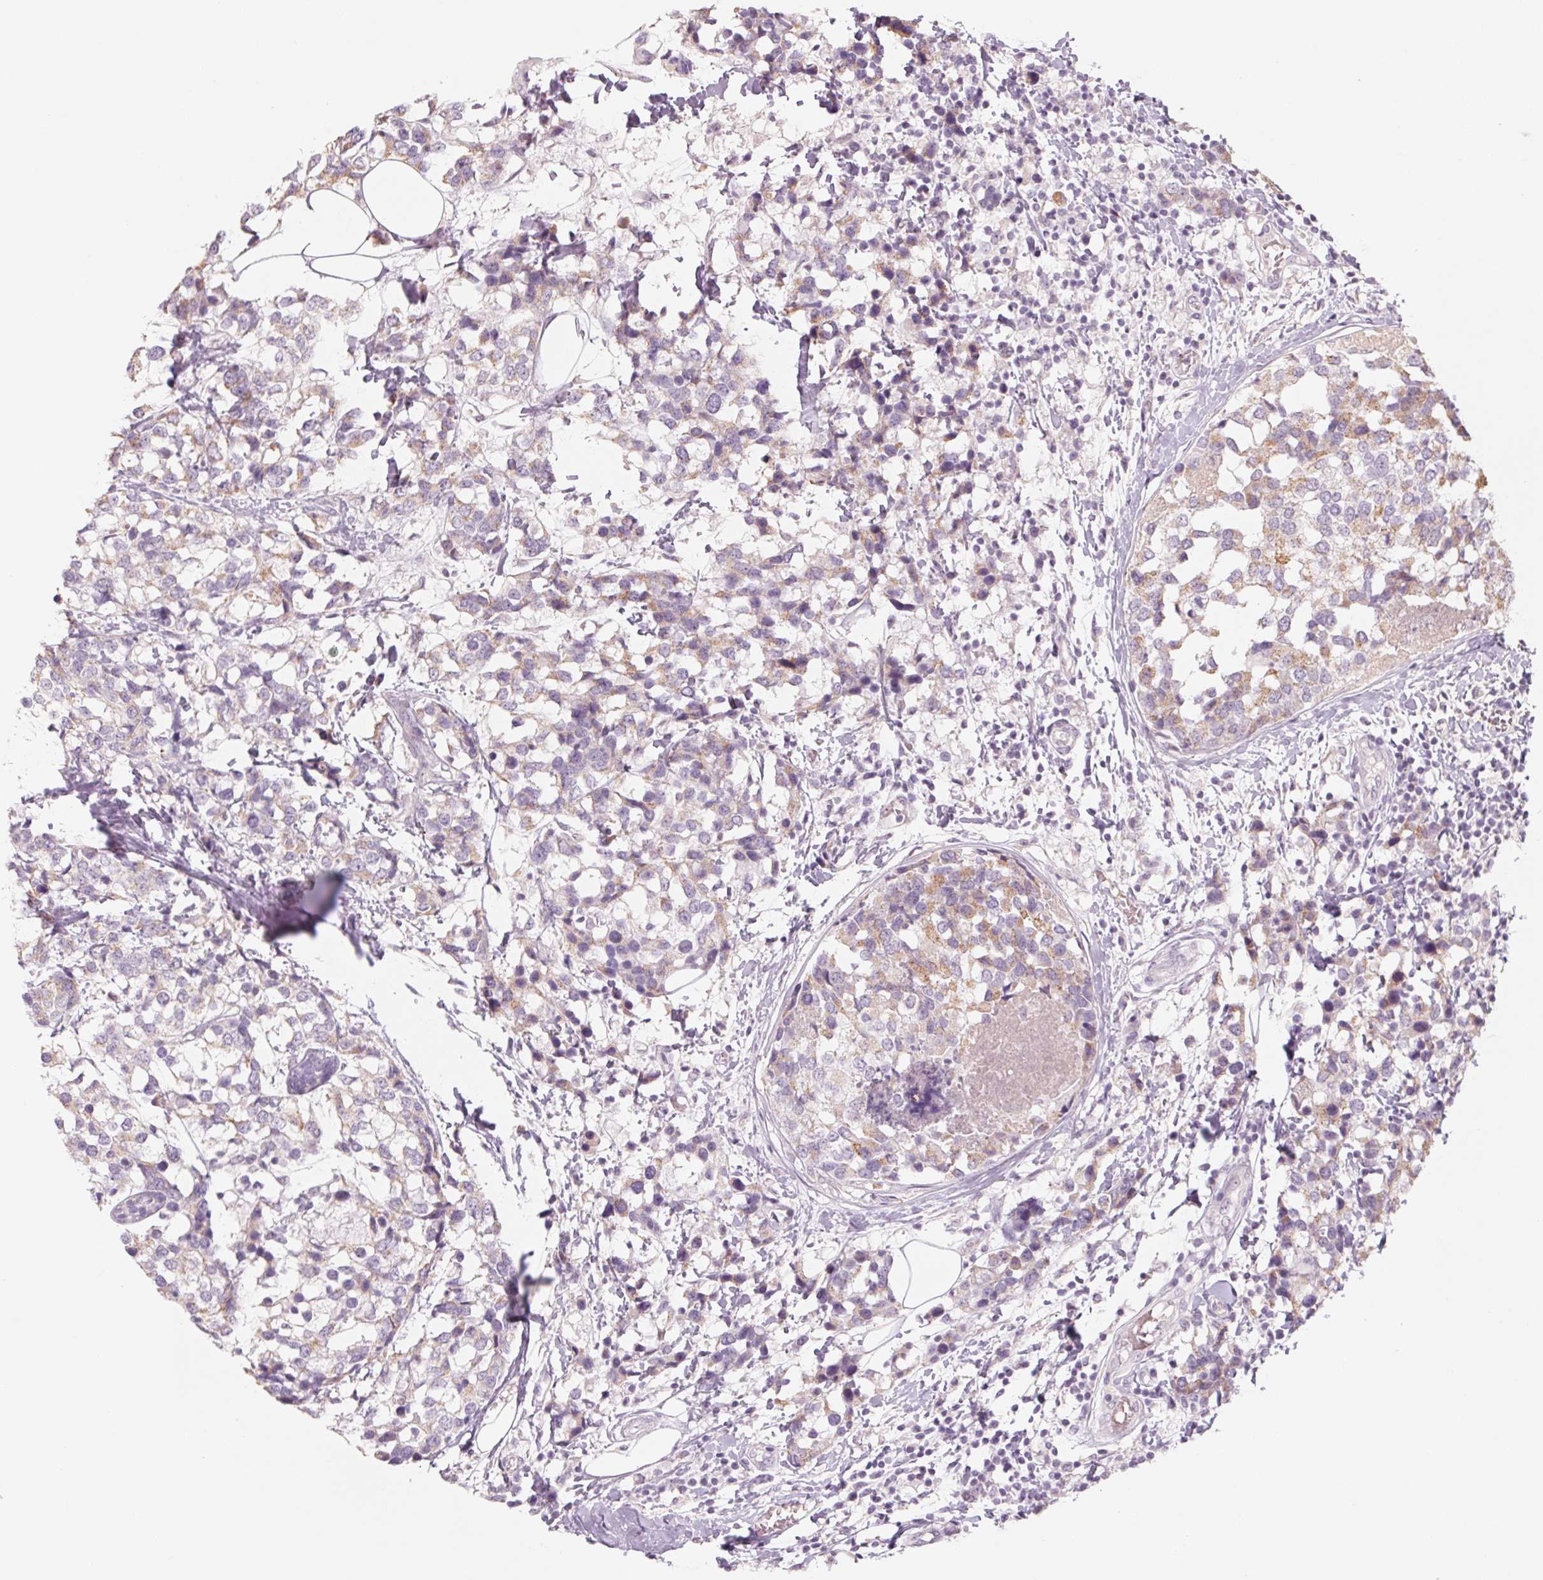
{"staining": {"intensity": "negative", "quantity": "none", "location": "none"}, "tissue": "breast cancer", "cell_type": "Tumor cells", "image_type": "cancer", "snomed": [{"axis": "morphology", "description": "Lobular carcinoma"}, {"axis": "topography", "description": "Breast"}], "caption": "Tumor cells are negative for brown protein staining in breast lobular carcinoma.", "gene": "POU1F1", "patient": {"sex": "female", "age": 59}}